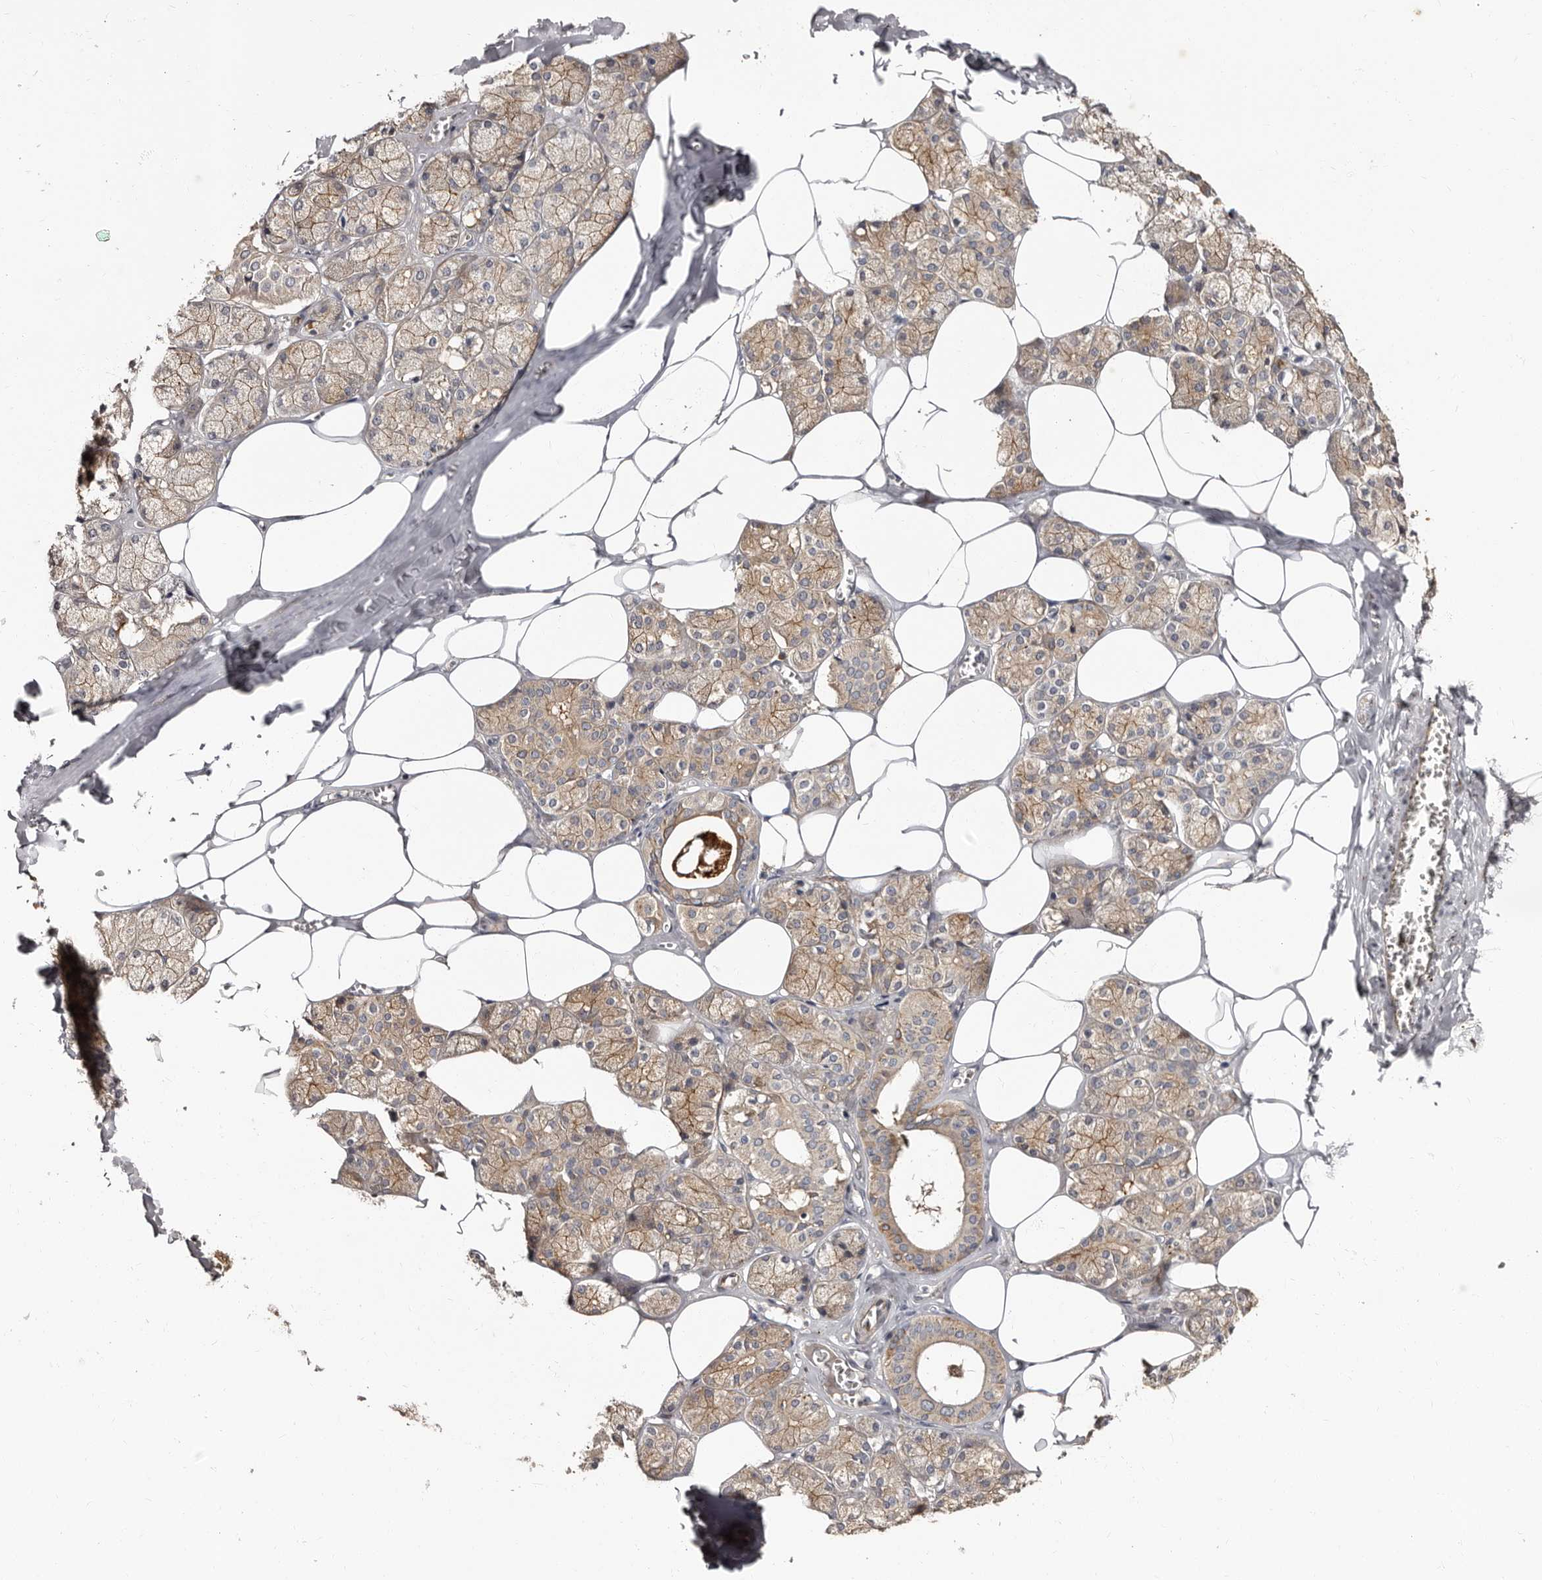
{"staining": {"intensity": "moderate", "quantity": ">75%", "location": "cytoplasmic/membranous"}, "tissue": "salivary gland", "cell_type": "Glandular cells", "image_type": "normal", "snomed": [{"axis": "morphology", "description": "Normal tissue, NOS"}, {"axis": "topography", "description": "Salivary gland"}], "caption": "Salivary gland stained for a protein (brown) displays moderate cytoplasmic/membranous positive staining in approximately >75% of glandular cells.", "gene": "TBC1D22B", "patient": {"sex": "male", "age": 62}}